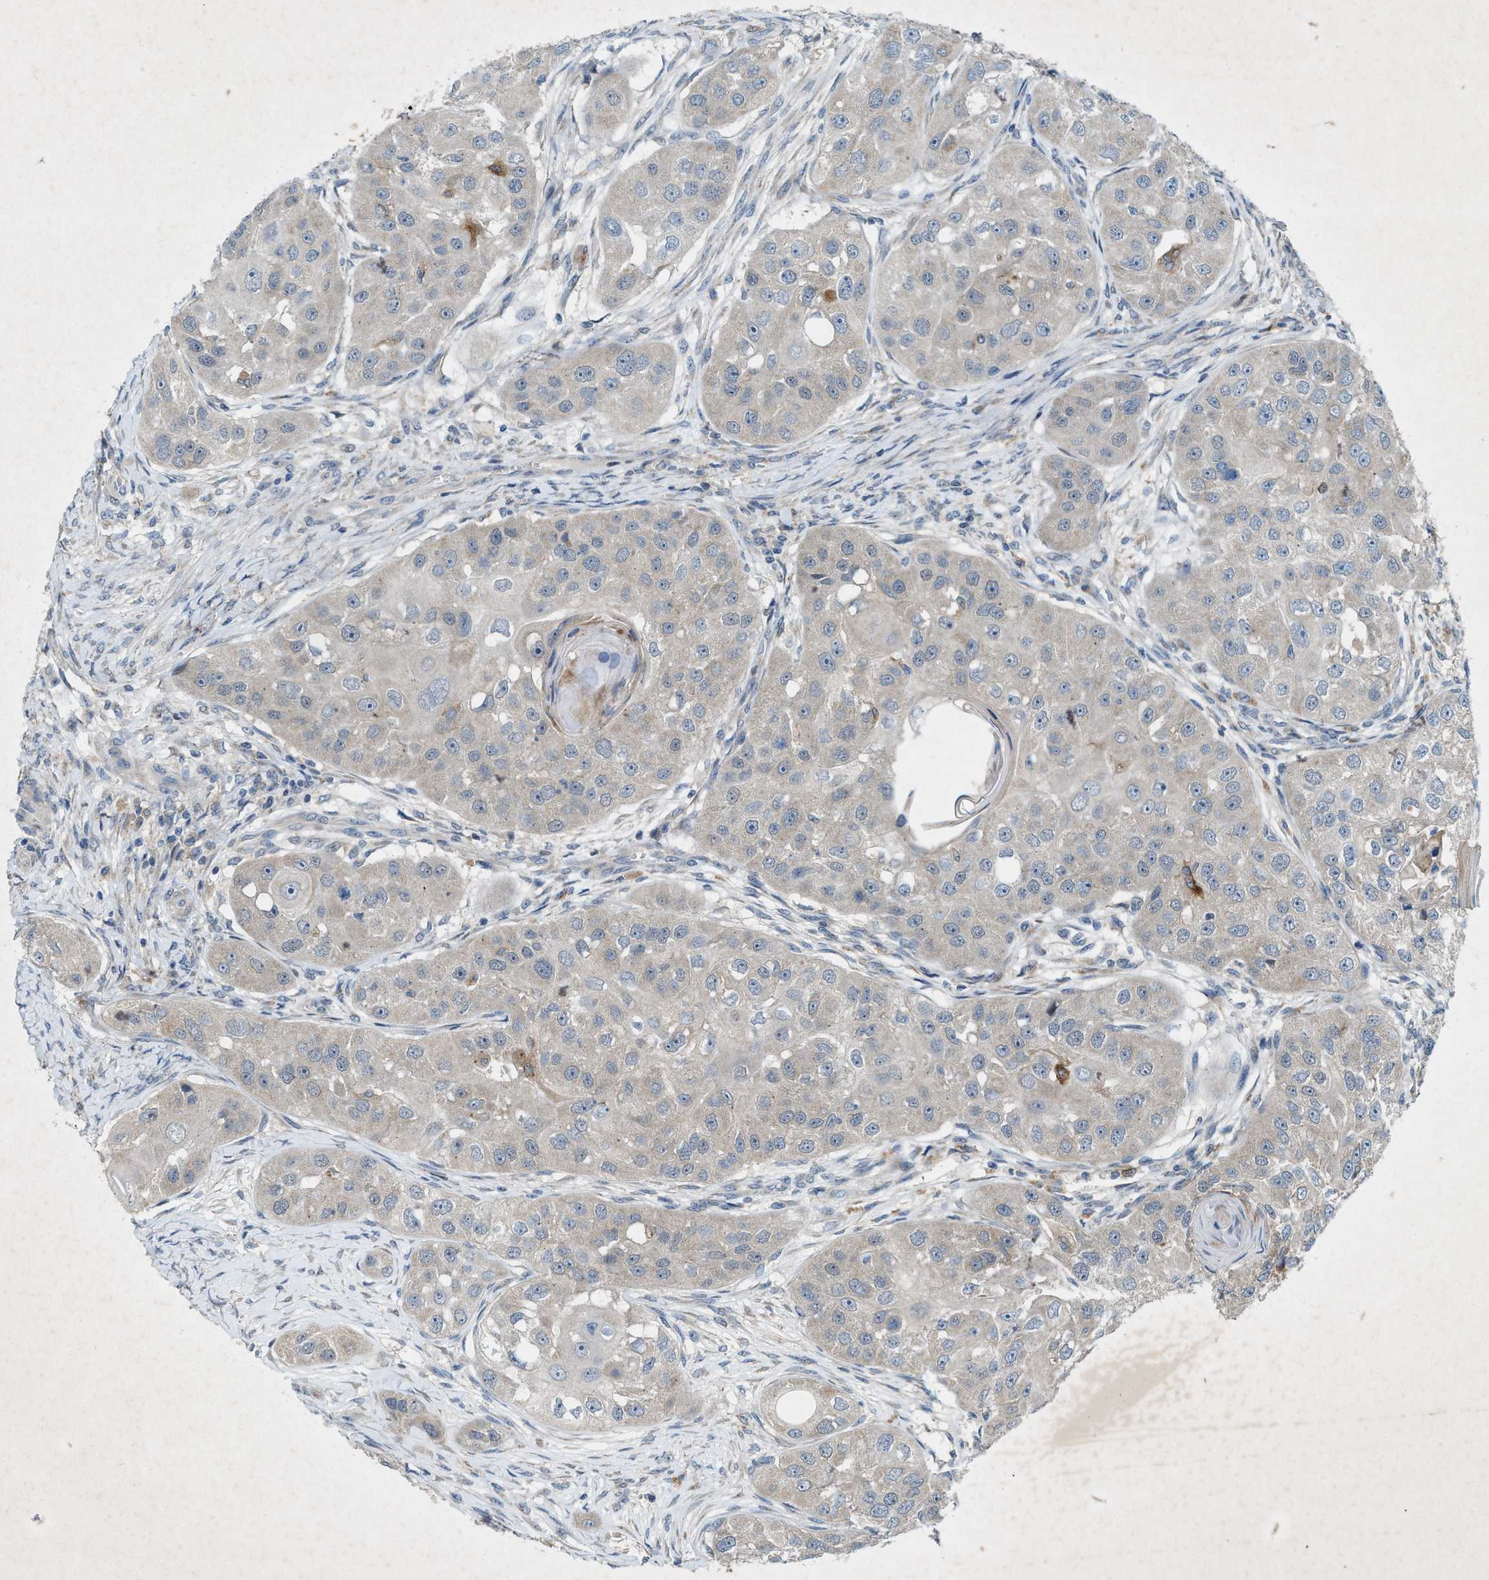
{"staining": {"intensity": "negative", "quantity": "none", "location": "none"}, "tissue": "head and neck cancer", "cell_type": "Tumor cells", "image_type": "cancer", "snomed": [{"axis": "morphology", "description": "Normal tissue, NOS"}, {"axis": "morphology", "description": "Squamous cell carcinoma, NOS"}, {"axis": "topography", "description": "Skeletal muscle"}, {"axis": "topography", "description": "Head-Neck"}], "caption": "This is a image of immunohistochemistry (IHC) staining of squamous cell carcinoma (head and neck), which shows no positivity in tumor cells.", "gene": "URGCP", "patient": {"sex": "male", "age": 51}}